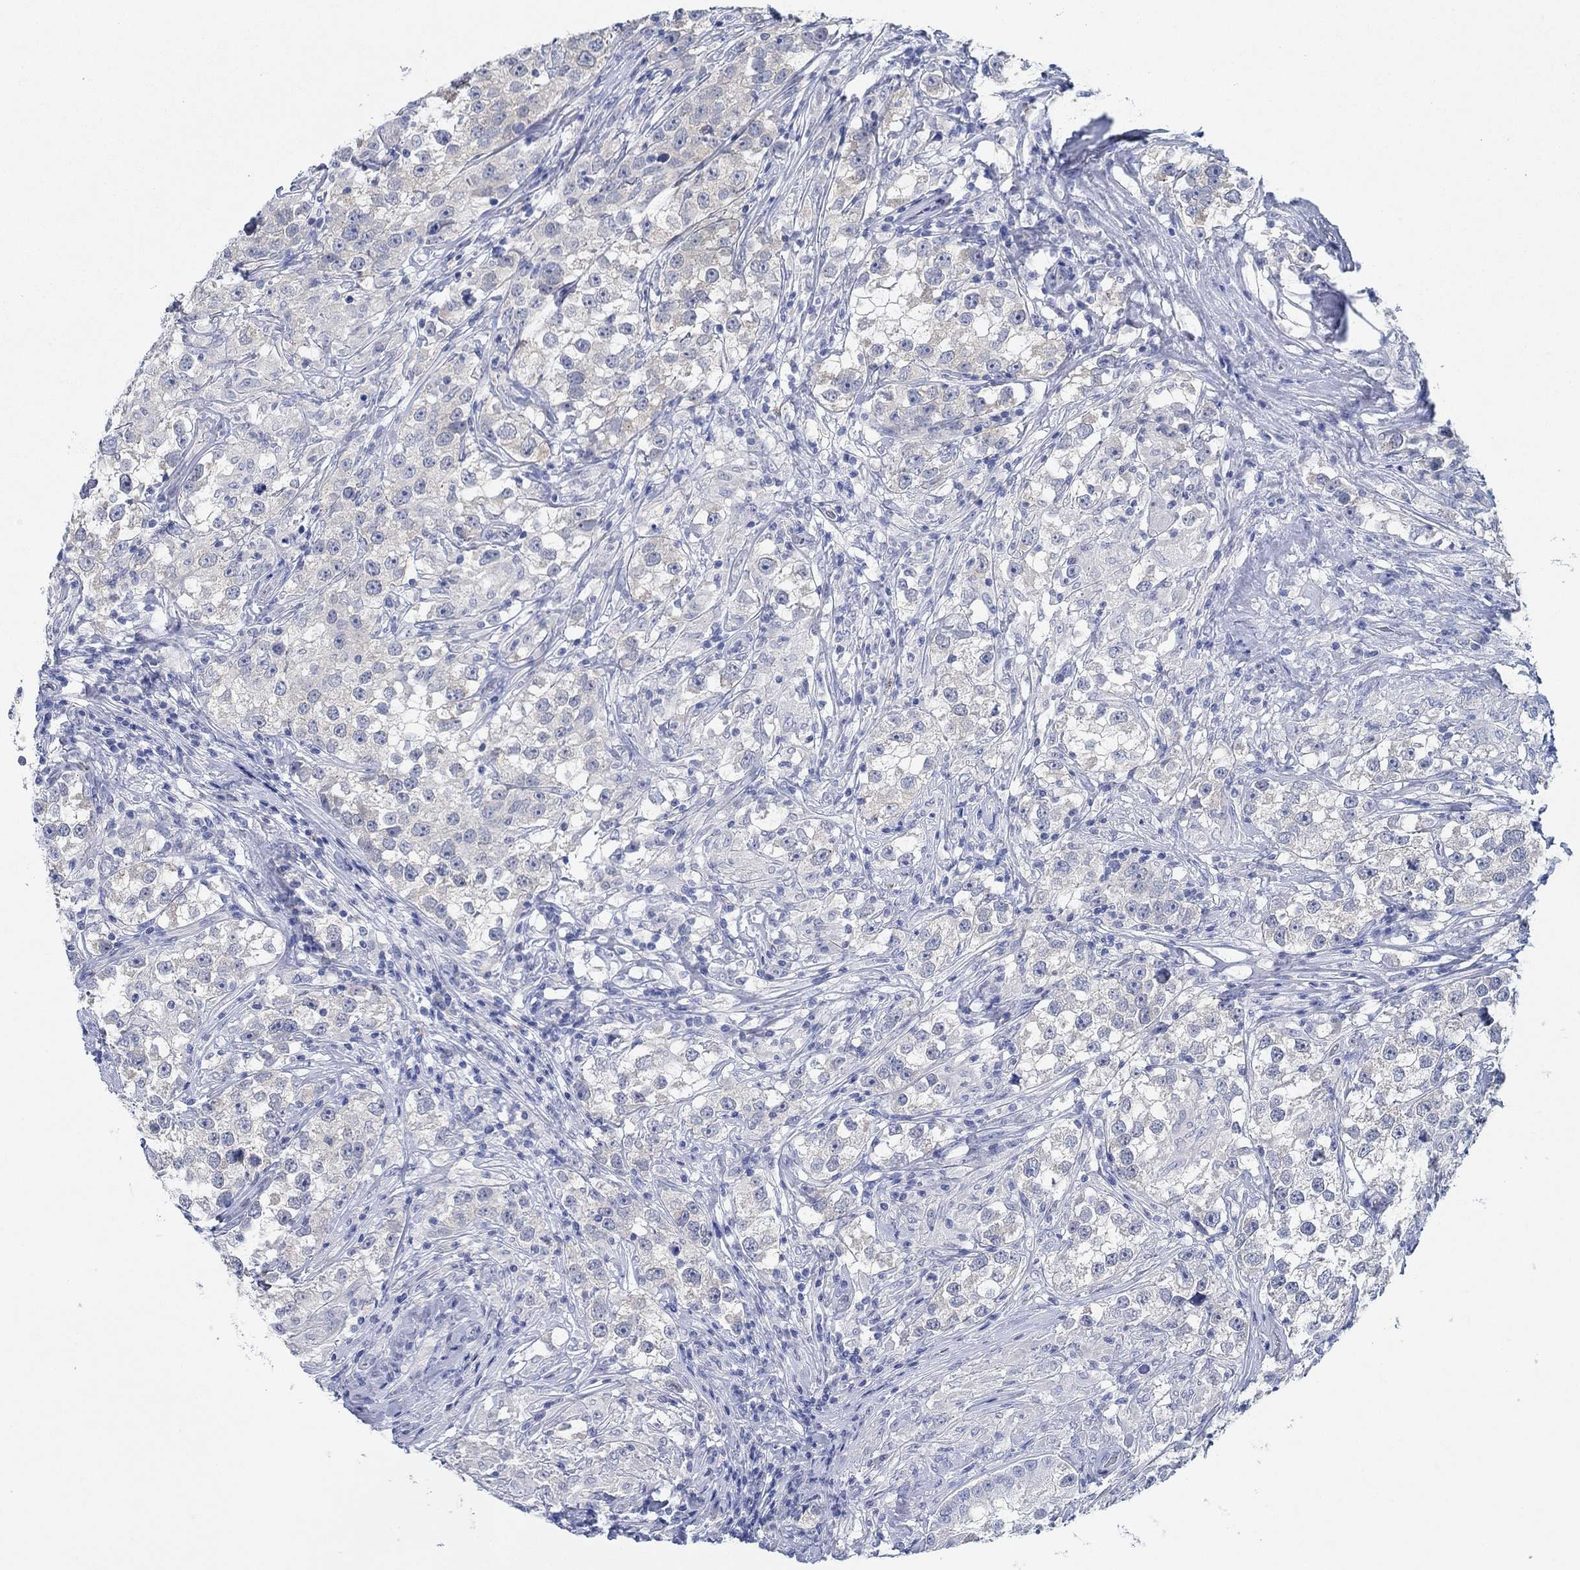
{"staining": {"intensity": "negative", "quantity": "none", "location": "none"}, "tissue": "testis cancer", "cell_type": "Tumor cells", "image_type": "cancer", "snomed": [{"axis": "morphology", "description": "Seminoma, NOS"}, {"axis": "topography", "description": "Testis"}], "caption": "Testis cancer stained for a protein using IHC exhibits no positivity tumor cells.", "gene": "ZNF671", "patient": {"sex": "male", "age": 46}}